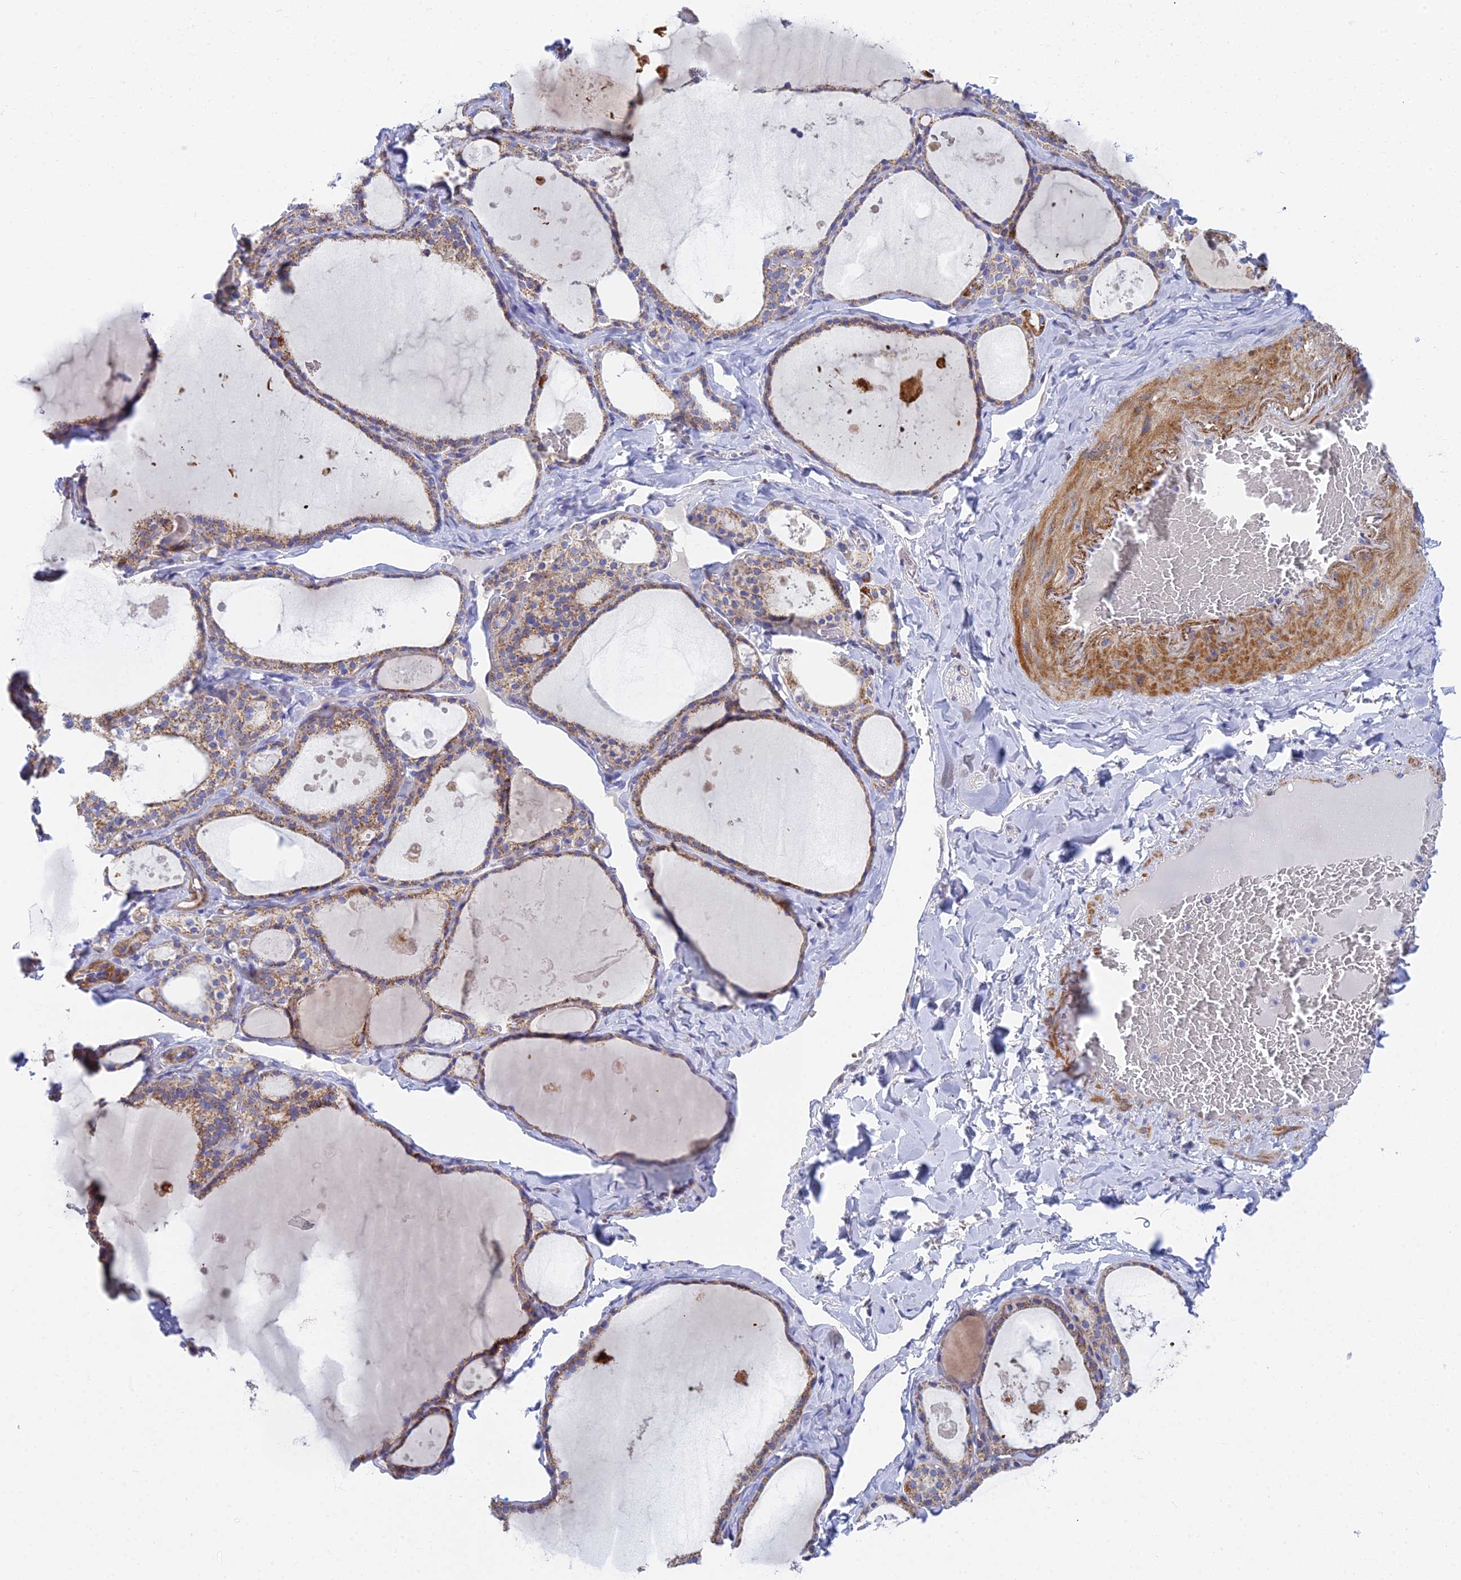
{"staining": {"intensity": "moderate", "quantity": ">75%", "location": "cytoplasmic/membranous"}, "tissue": "thyroid gland", "cell_type": "Glandular cells", "image_type": "normal", "snomed": [{"axis": "morphology", "description": "Normal tissue, NOS"}, {"axis": "topography", "description": "Thyroid gland"}], "caption": "Immunohistochemical staining of unremarkable thyroid gland displays moderate cytoplasmic/membranous protein positivity in approximately >75% of glandular cells. (IHC, brightfield microscopy, high magnification).", "gene": "CSPG4", "patient": {"sex": "male", "age": 56}}